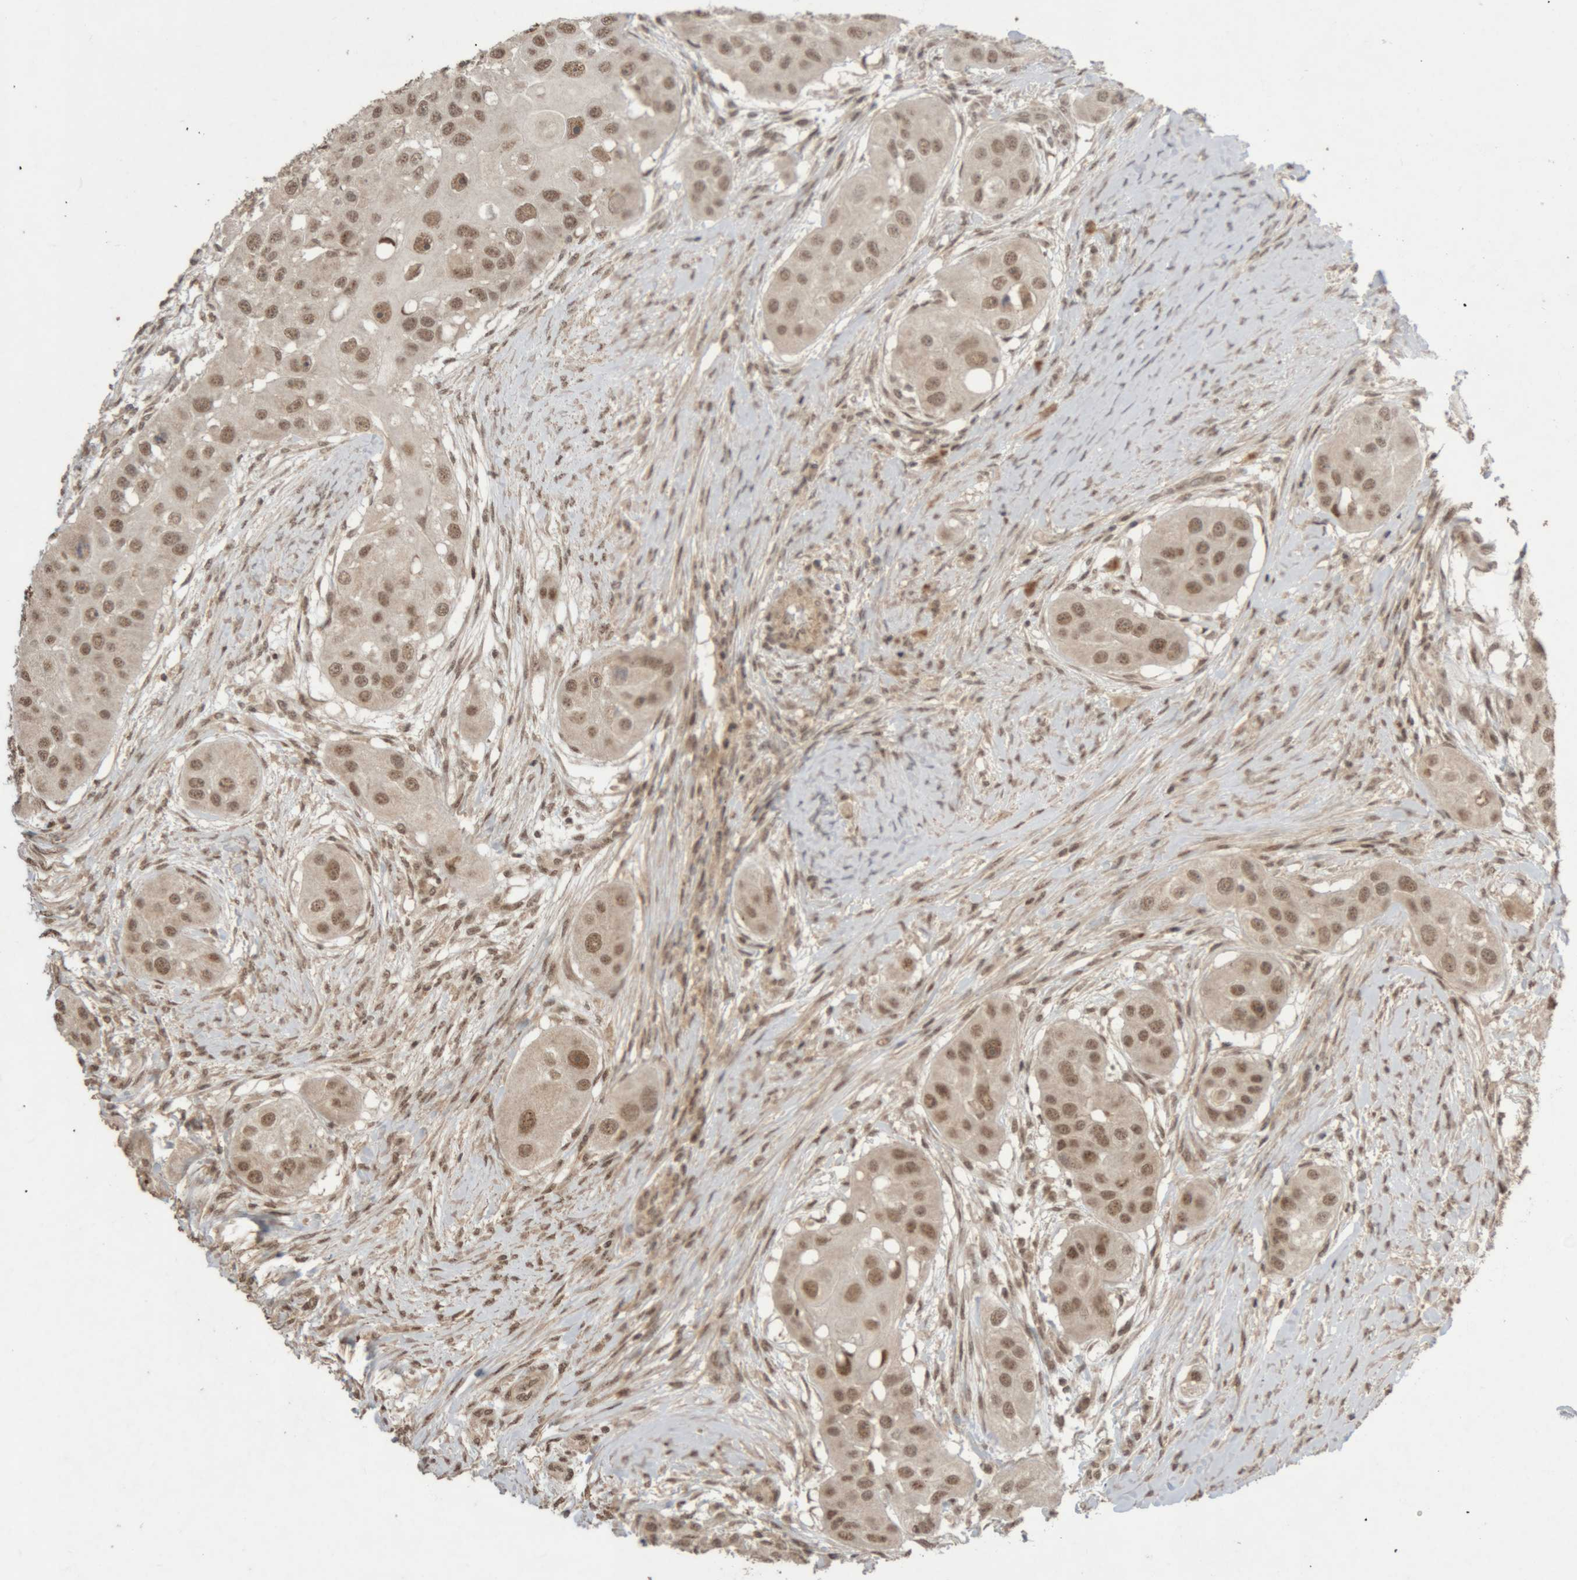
{"staining": {"intensity": "moderate", "quantity": ">75%", "location": "nuclear"}, "tissue": "head and neck cancer", "cell_type": "Tumor cells", "image_type": "cancer", "snomed": [{"axis": "morphology", "description": "Normal tissue, NOS"}, {"axis": "morphology", "description": "Squamous cell carcinoma, NOS"}, {"axis": "topography", "description": "Skeletal muscle"}, {"axis": "topography", "description": "Head-Neck"}], "caption": "Tumor cells reveal moderate nuclear positivity in approximately >75% of cells in head and neck cancer (squamous cell carcinoma).", "gene": "KEAP1", "patient": {"sex": "male", "age": 51}}